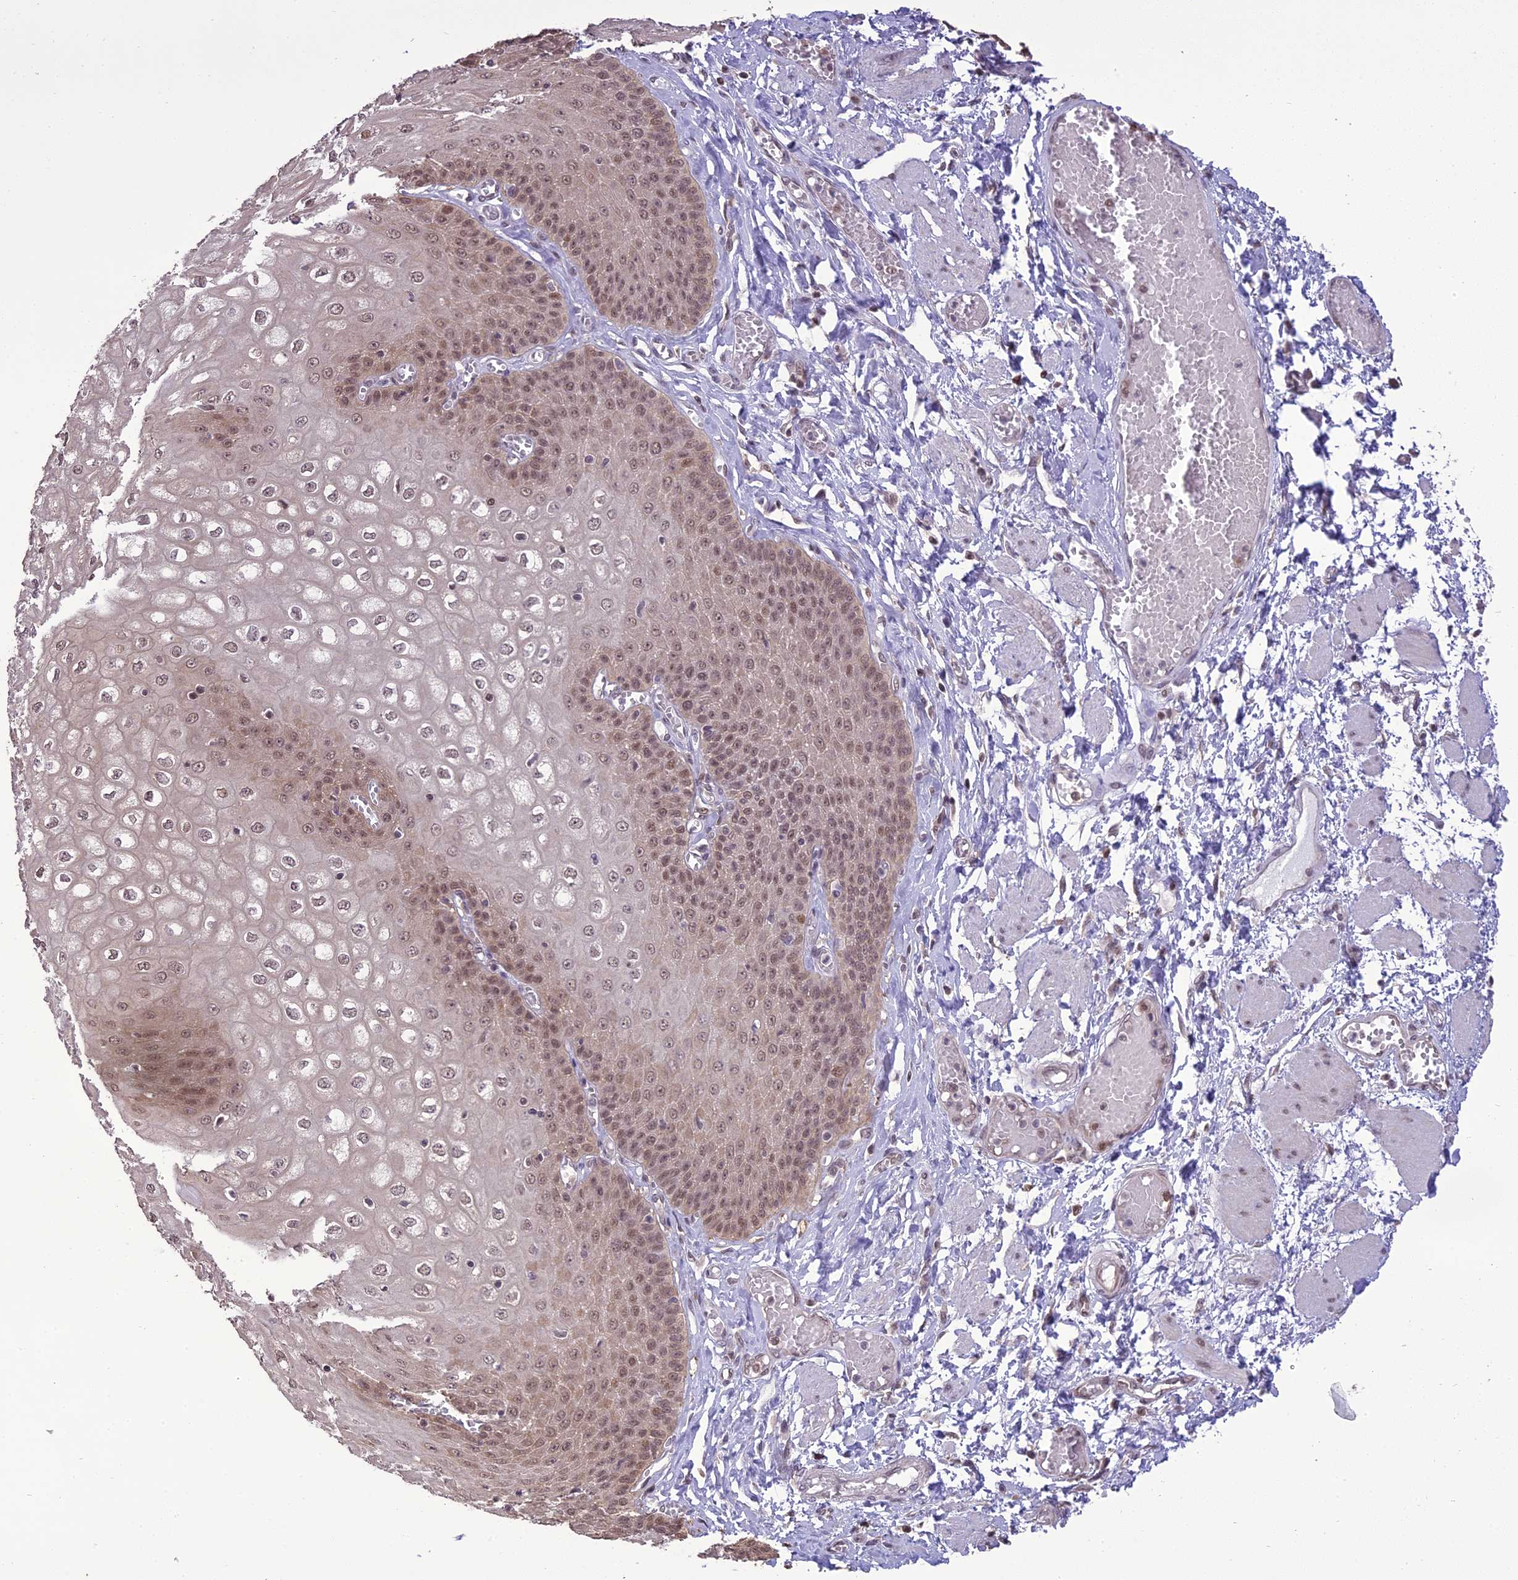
{"staining": {"intensity": "moderate", "quantity": ">75%", "location": "cytoplasmic/membranous,nuclear"}, "tissue": "esophagus", "cell_type": "Squamous epithelial cells", "image_type": "normal", "snomed": [{"axis": "morphology", "description": "Normal tissue, NOS"}, {"axis": "topography", "description": "Esophagus"}], "caption": "Immunohistochemistry (IHC) photomicrograph of unremarkable esophagus: esophagus stained using IHC shows medium levels of moderate protein expression localized specifically in the cytoplasmic/membranous,nuclear of squamous epithelial cells, appearing as a cytoplasmic/membranous,nuclear brown color.", "gene": "TIGD7", "patient": {"sex": "male", "age": 60}}